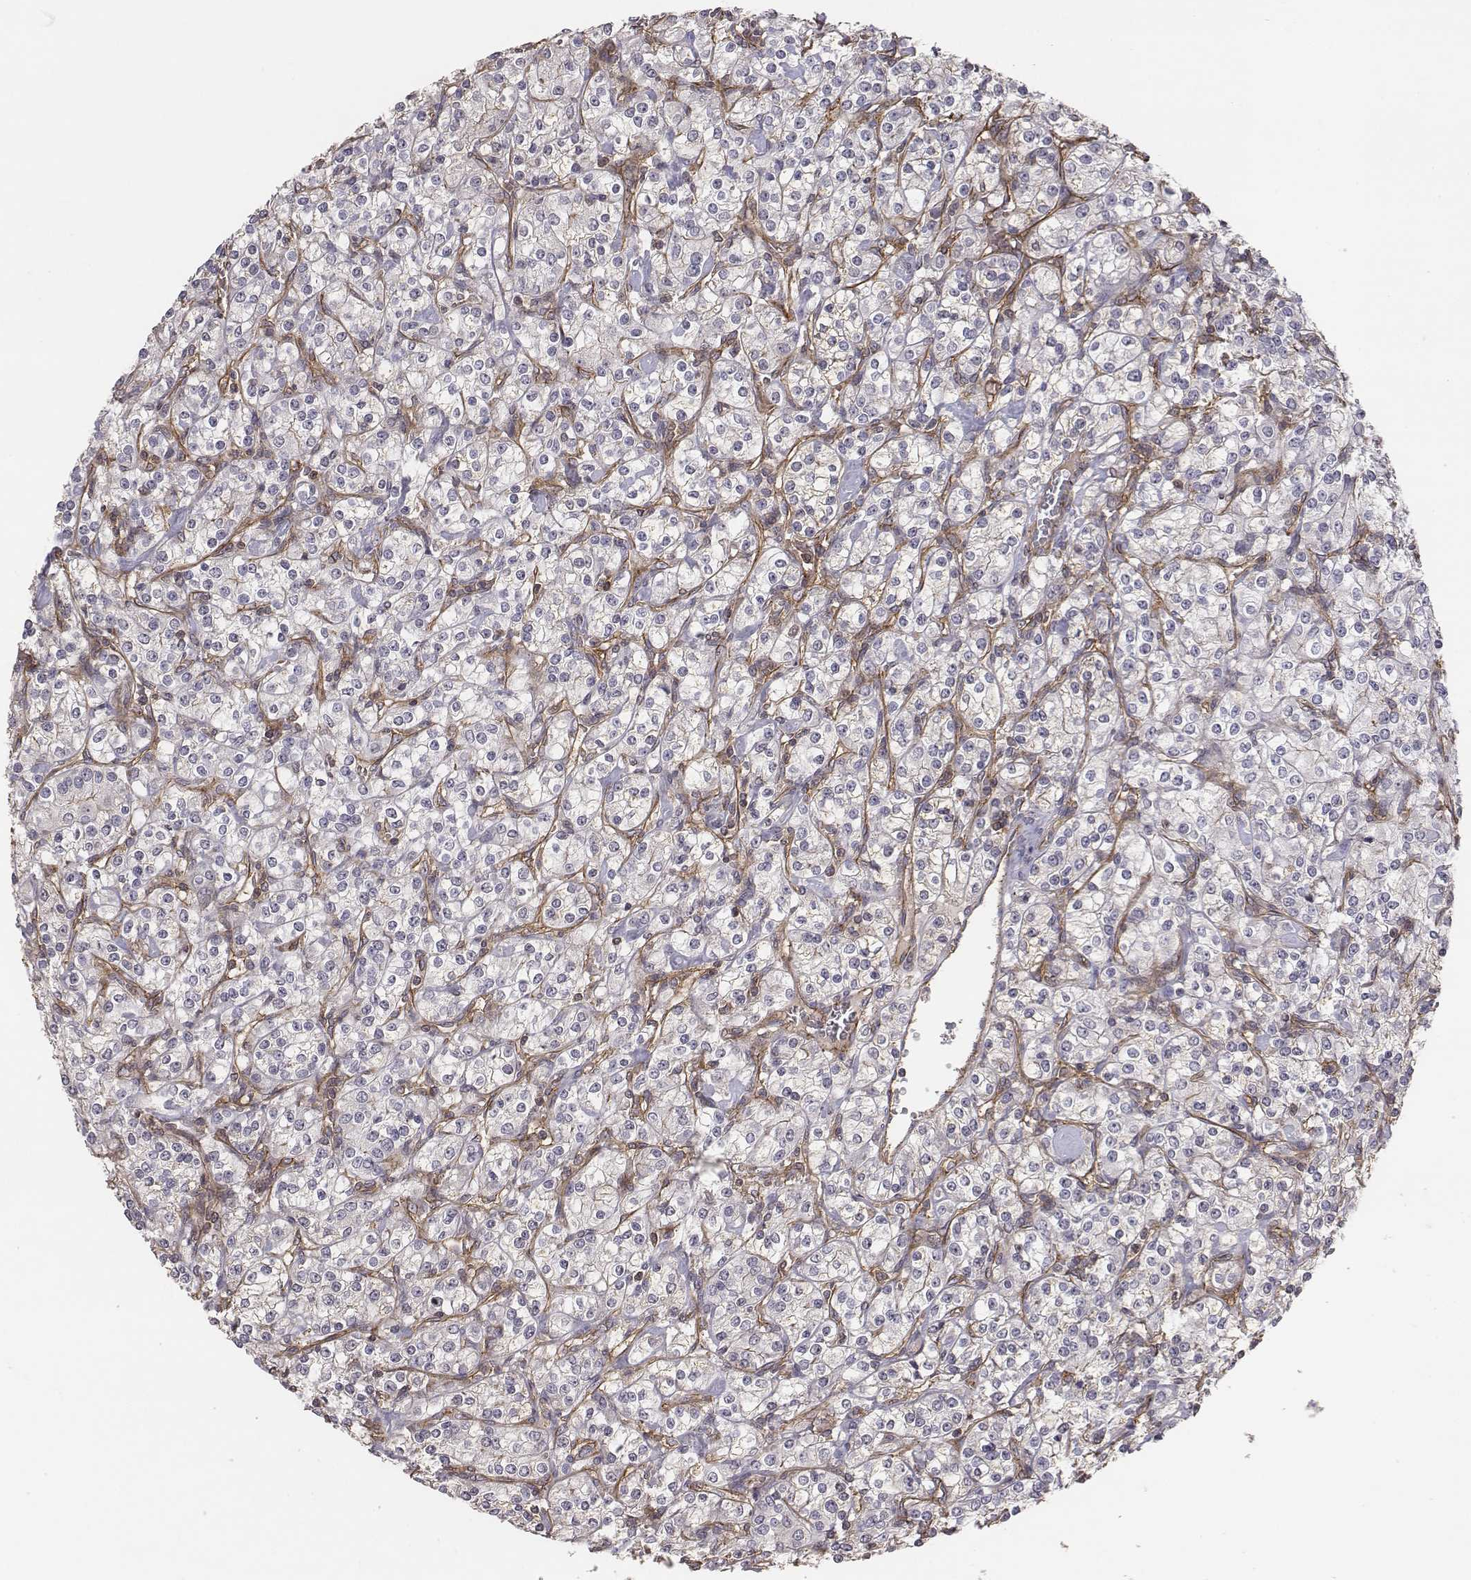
{"staining": {"intensity": "negative", "quantity": "none", "location": "none"}, "tissue": "renal cancer", "cell_type": "Tumor cells", "image_type": "cancer", "snomed": [{"axis": "morphology", "description": "Adenocarcinoma, NOS"}, {"axis": "topography", "description": "Kidney"}], "caption": "An image of human adenocarcinoma (renal) is negative for staining in tumor cells.", "gene": "PTPRG", "patient": {"sex": "male", "age": 77}}